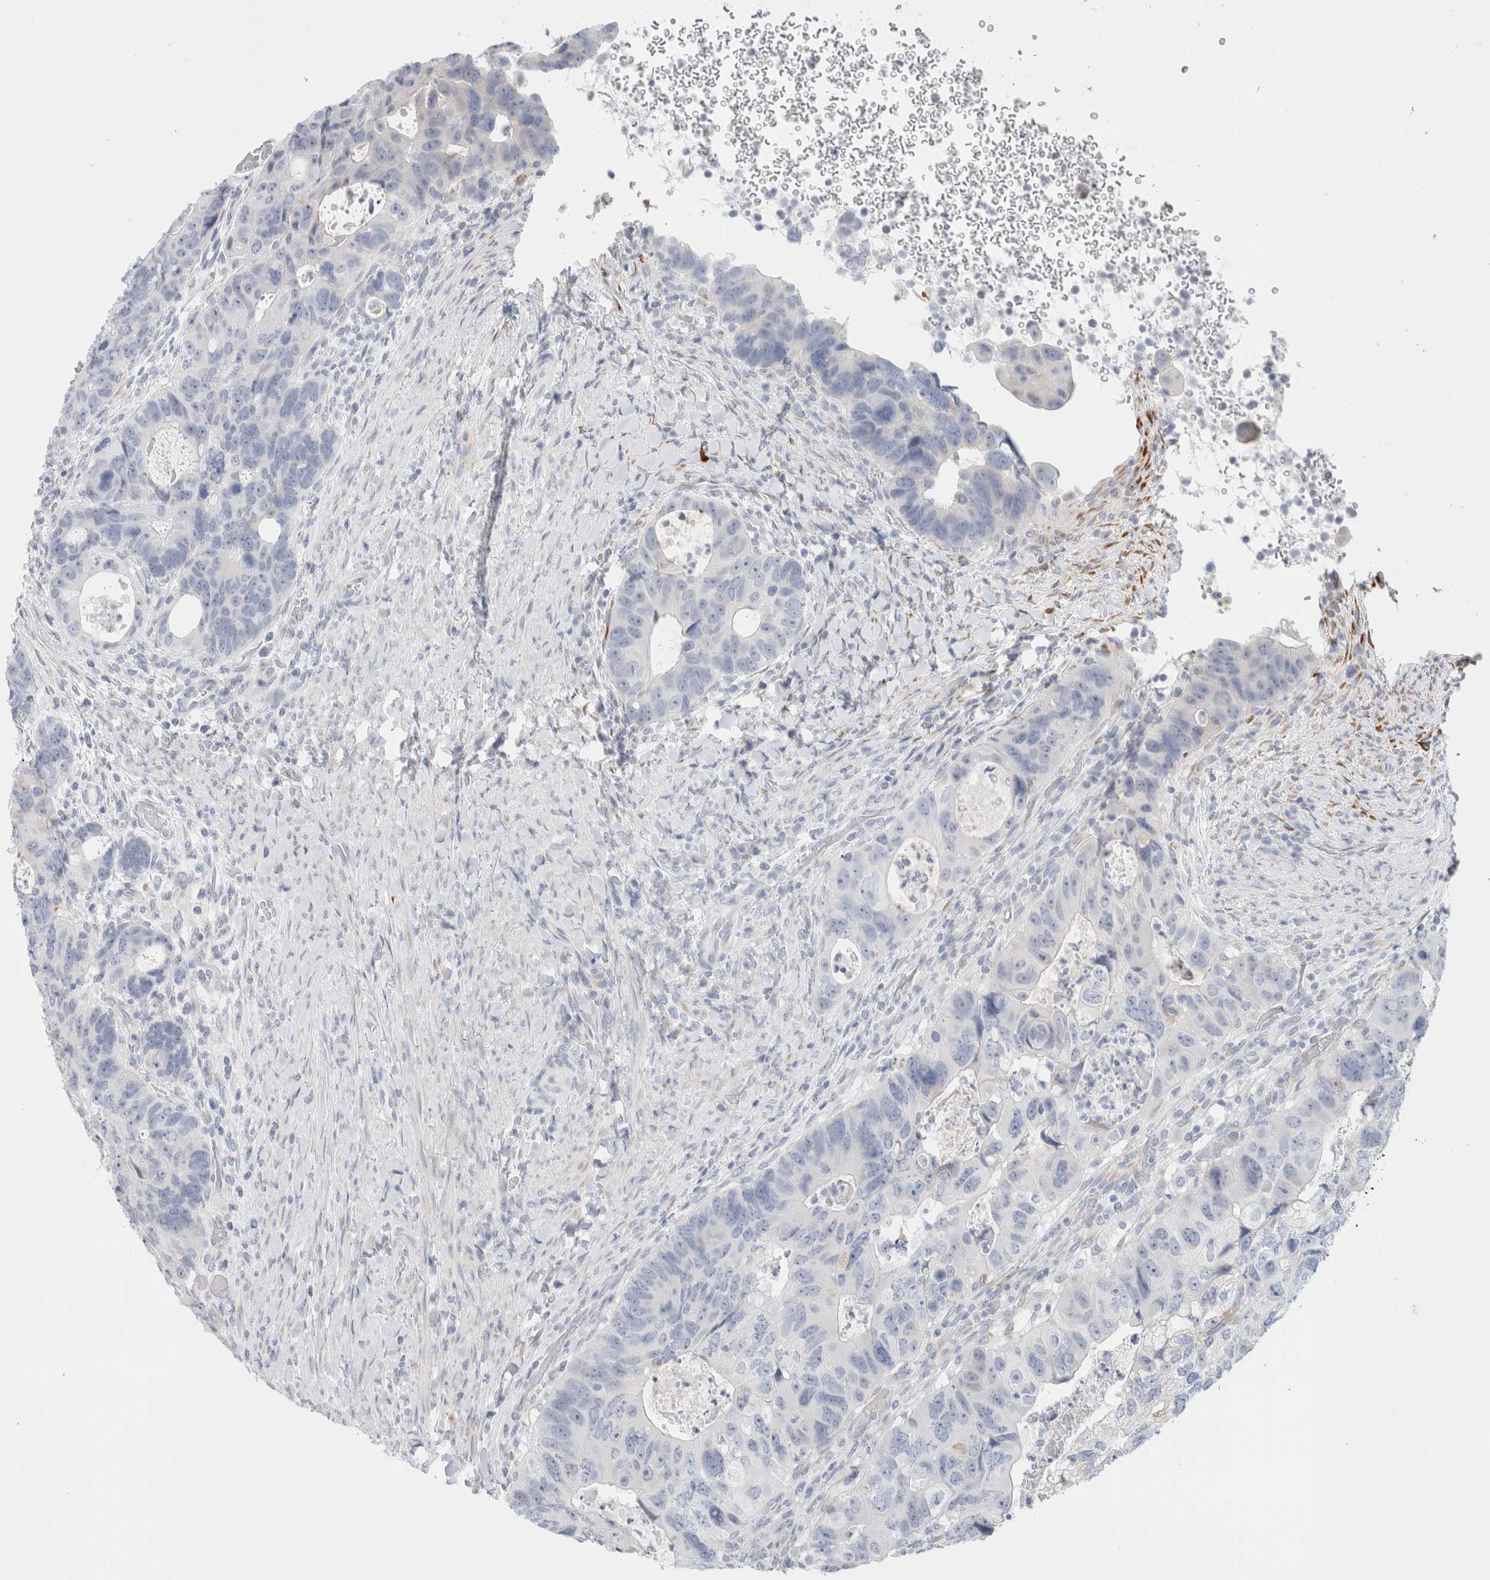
{"staining": {"intensity": "negative", "quantity": "none", "location": "none"}, "tissue": "colorectal cancer", "cell_type": "Tumor cells", "image_type": "cancer", "snomed": [{"axis": "morphology", "description": "Adenocarcinoma, NOS"}, {"axis": "topography", "description": "Rectum"}], "caption": "This is an immunohistochemistry (IHC) image of colorectal adenocarcinoma. There is no expression in tumor cells.", "gene": "RTN4", "patient": {"sex": "male", "age": 59}}